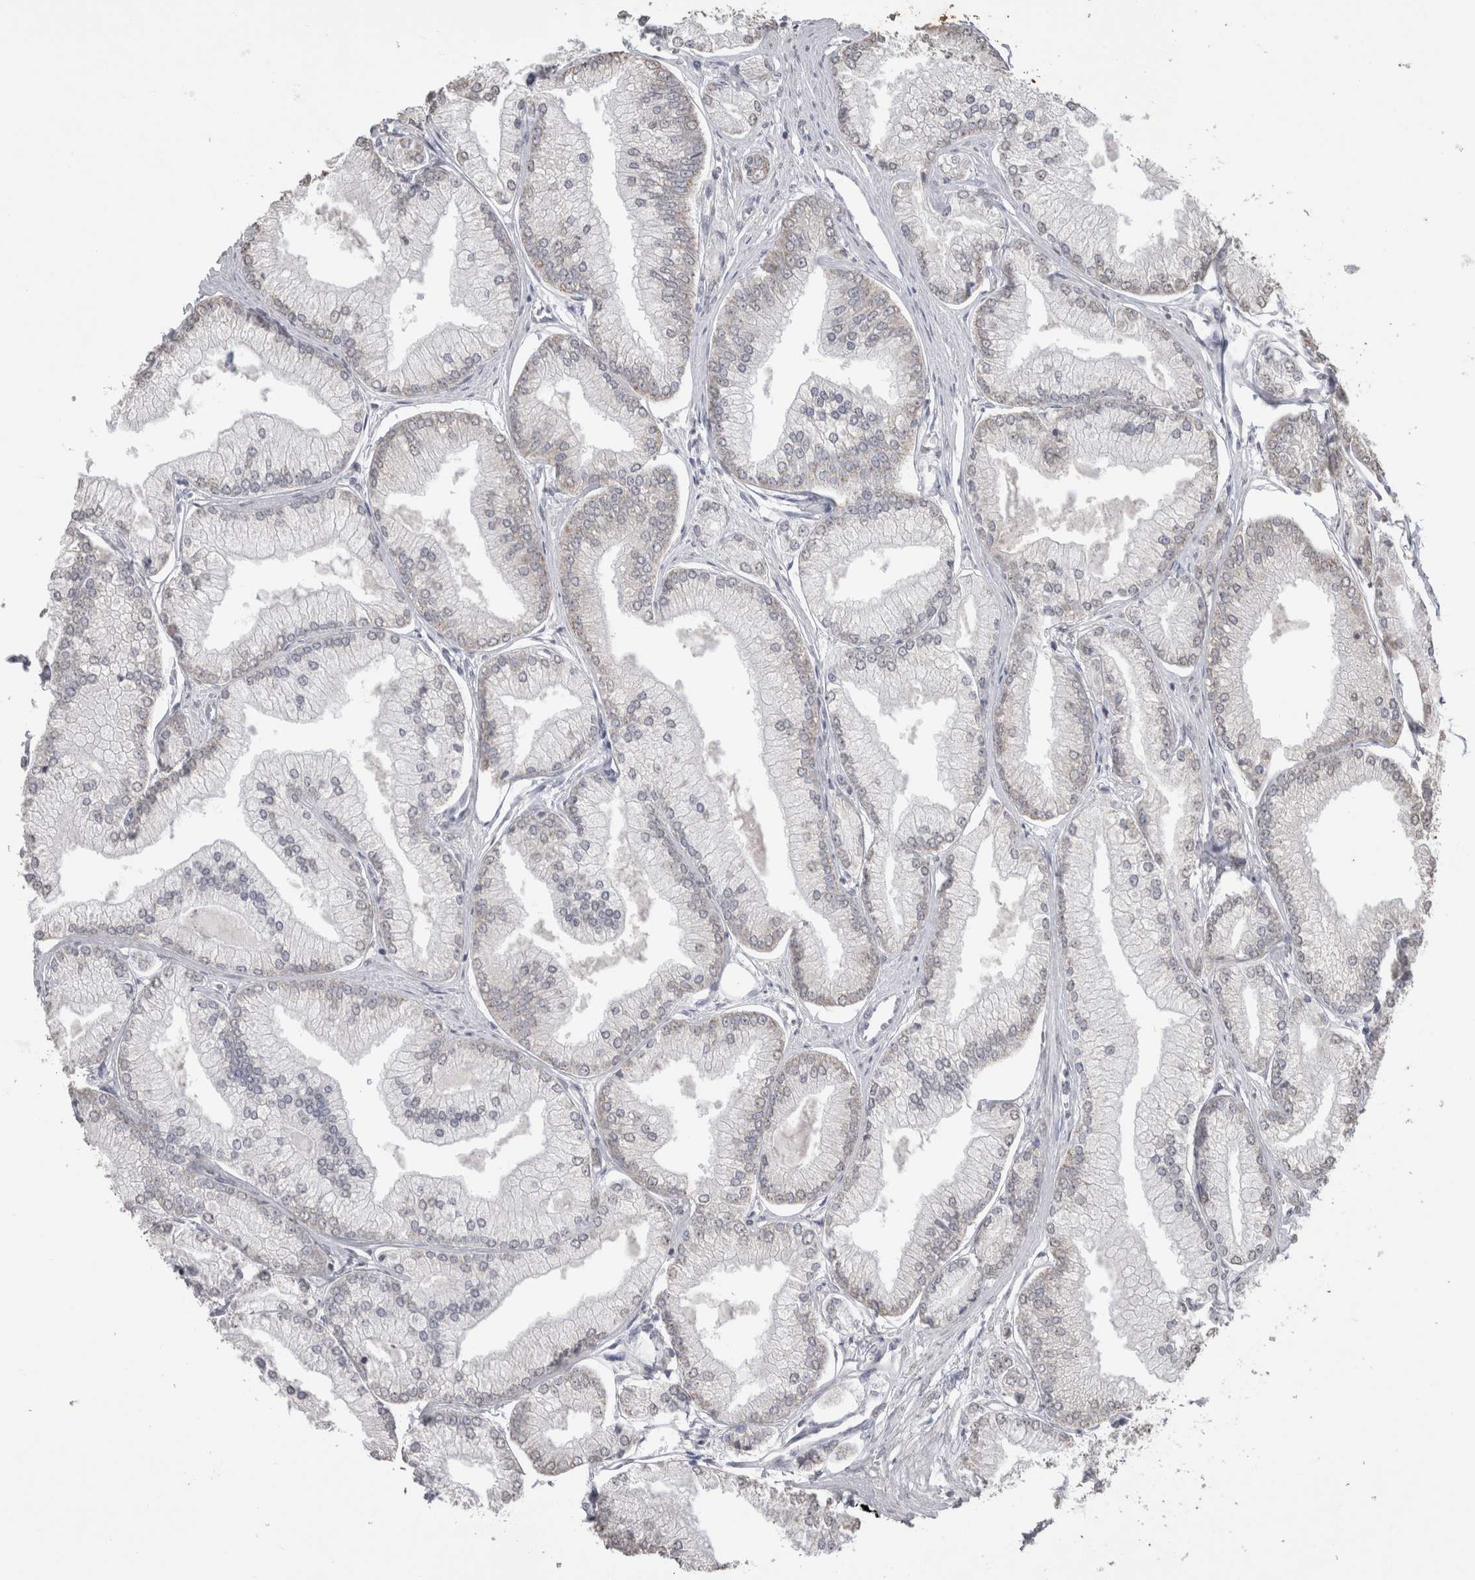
{"staining": {"intensity": "negative", "quantity": "none", "location": "none"}, "tissue": "prostate cancer", "cell_type": "Tumor cells", "image_type": "cancer", "snomed": [{"axis": "morphology", "description": "Adenocarcinoma, Low grade"}, {"axis": "topography", "description": "Prostate"}], "caption": "This micrograph is of prostate cancer (low-grade adenocarcinoma) stained with IHC to label a protein in brown with the nuclei are counter-stained blue. There is no expression in tumor cells. Brightfield microscopy of IHC stained with DAB (brown) and hematoxylin (blue), captured at high magnification.", "gene": "NOMO1", "patient": {"sex": "male", "age": 52}}